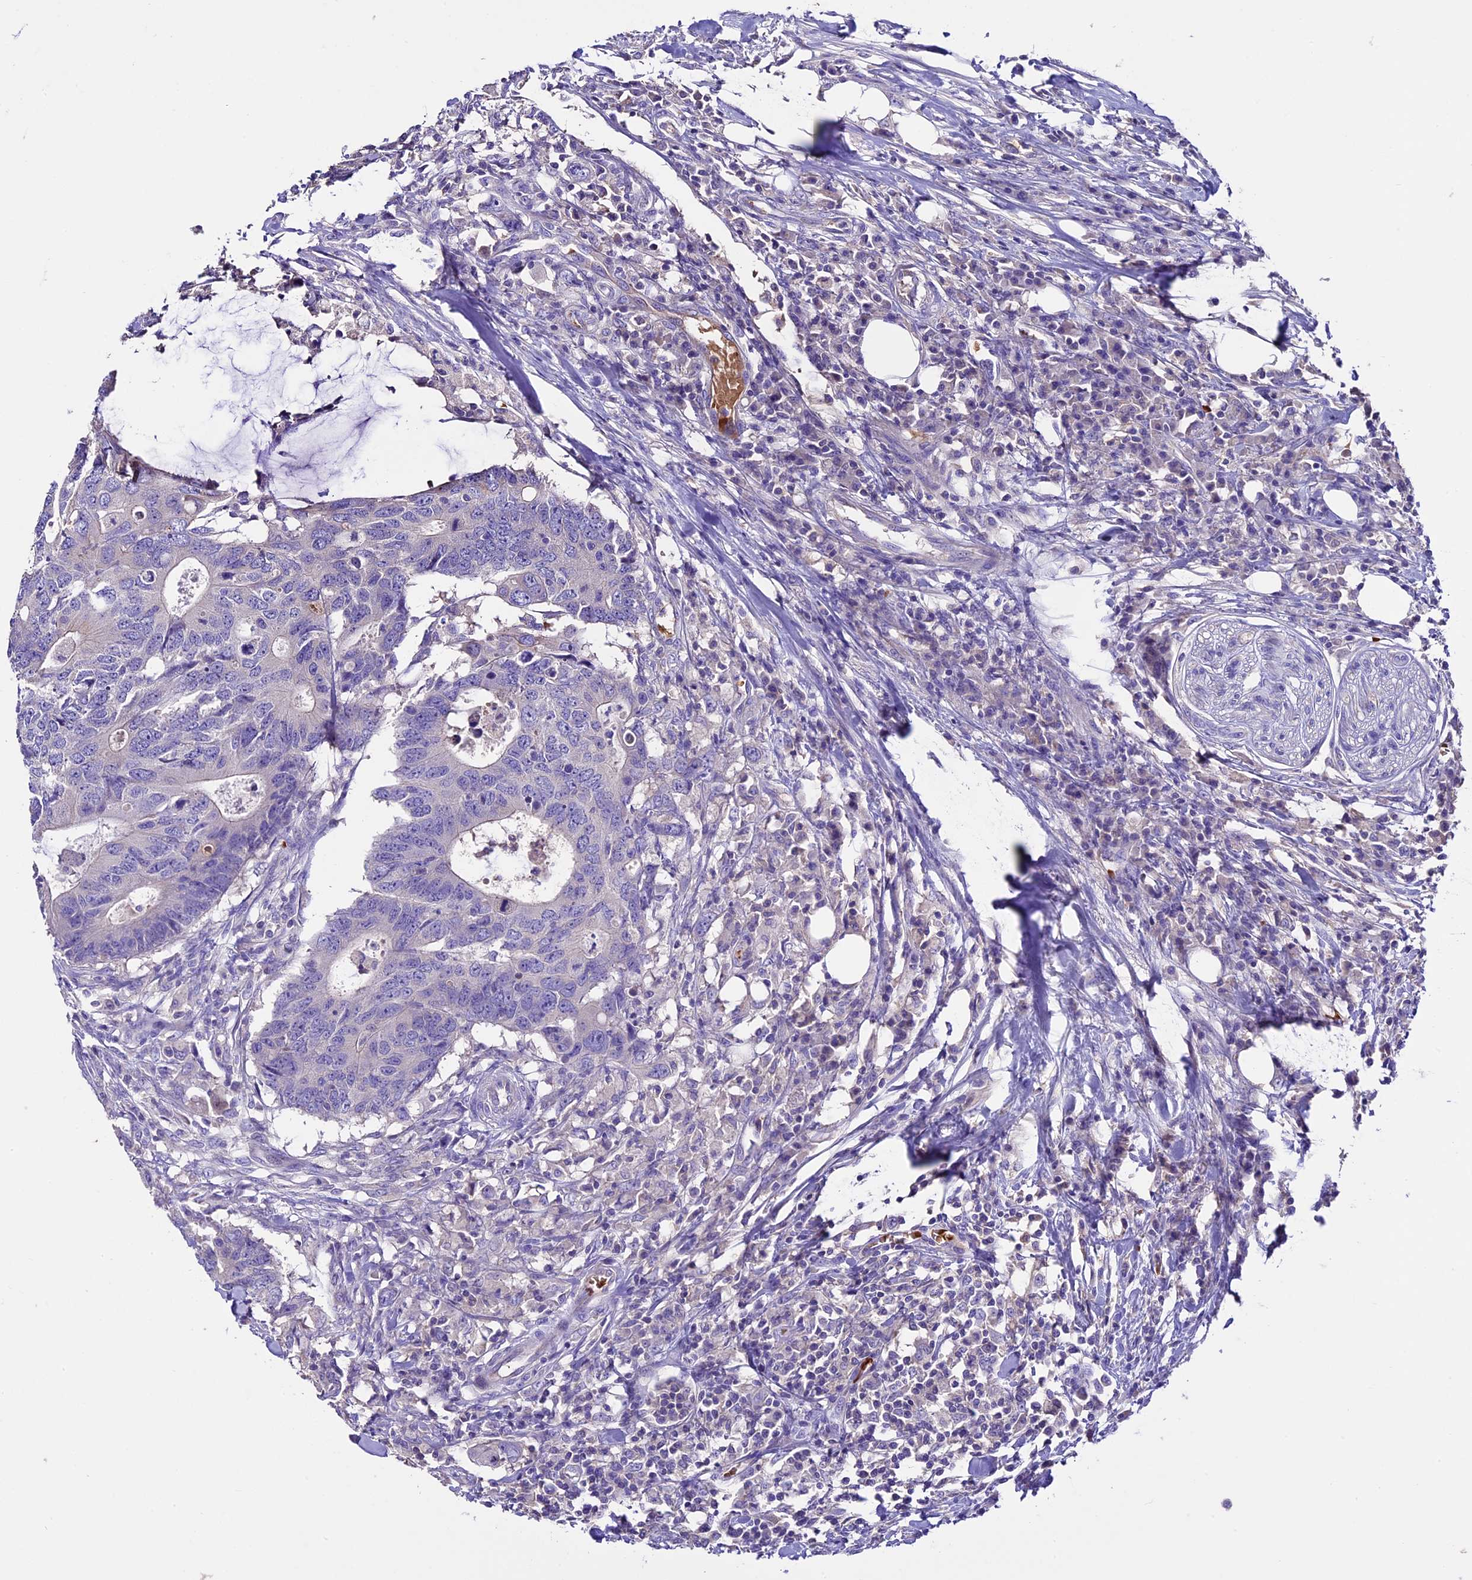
{"staining": {"intensity": "negative", "quantity": "none", "location": "none"}, "tissue": "colorectal cancer", "cell_type": "Tumor cells", "image_type": "cancer", "snomed": [{"axis": "morphology", "description": "Adenocarcinoma, NOS"}, {"axis": "topography", "description": "Colon"}], "caption": "Protein analysis of colorectal cancer reveals no significant positivity in tumor cells.", "gene": "TCP11L2", "patient": {"sex": "male", "age": 71}}